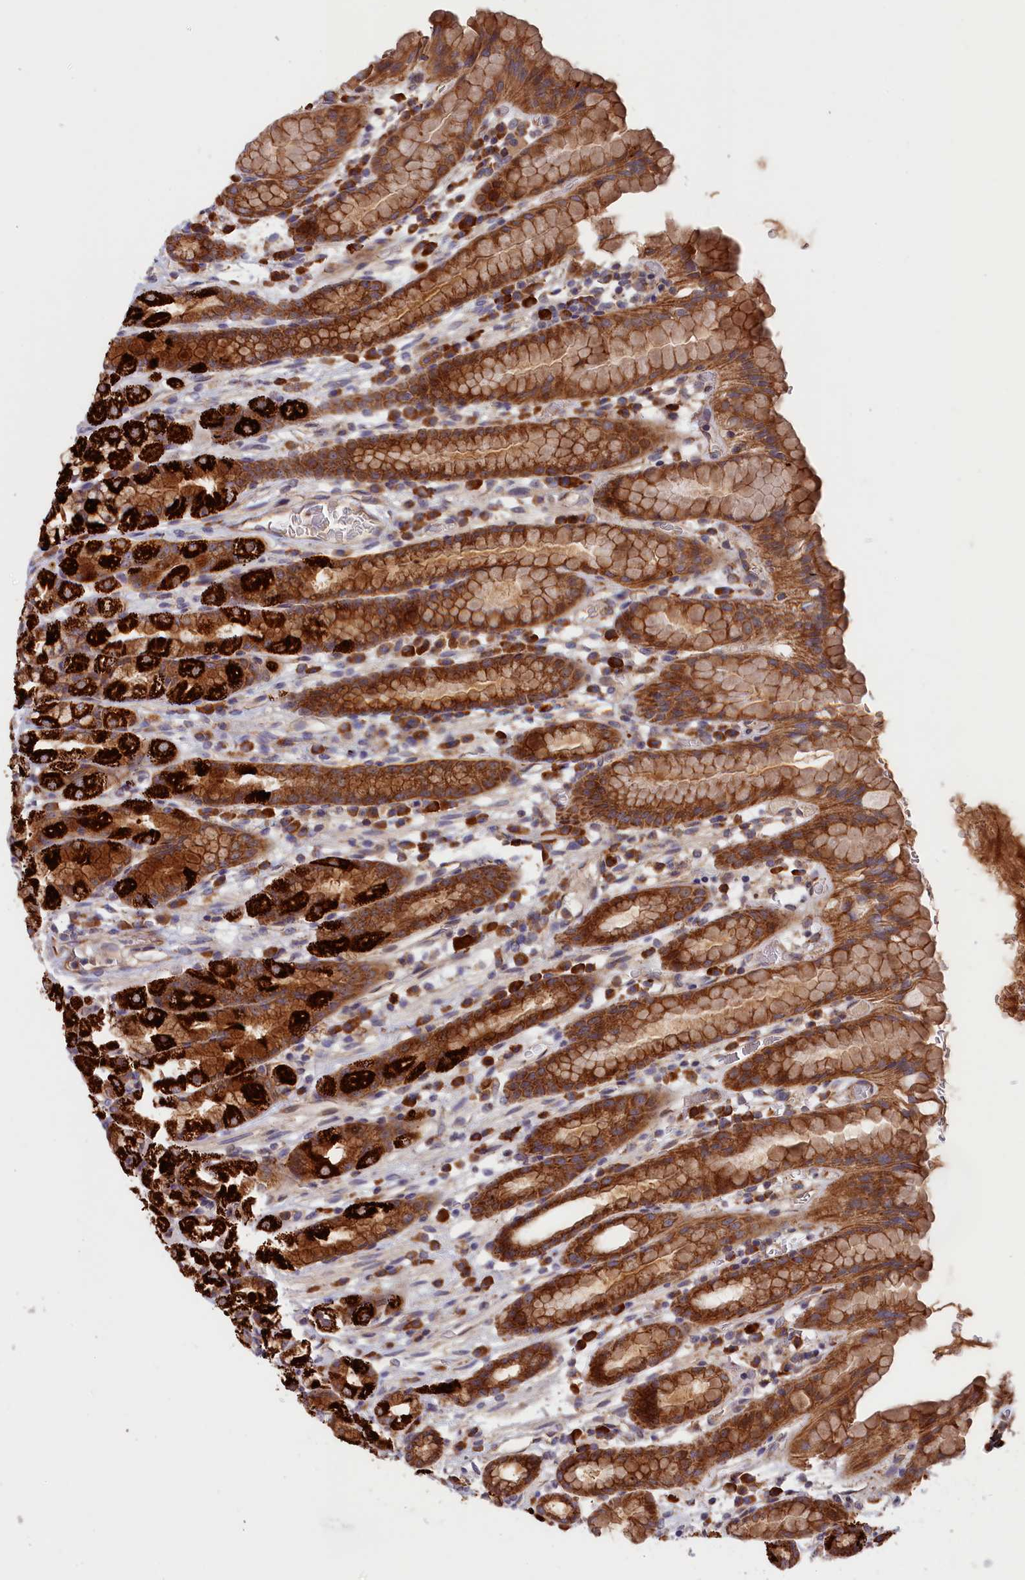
{"staining": {"intensity": "strong", "quantity": ">75%", "location": "cytoplasmic/membranous"}, "tissue": "stomach", "cell_type": "Glandular cells", "image_type": "normal", "snomed": [{"axis": "morphology", "description": "Normal tissue, NOS"}, {"axis": "topography", "description": "Stomach, upper"}, {"axis": "topography", "description": "Stomach, lower"}, {"axis": "topography", "description": "Small intestine"}], "caption": "Benign stomach was stained to show a protein in brown. There is high levels of strong cytoplasmic/membranous staining in about >75% of glandular cells. (DAB (3,3'-diaminobenzidine) IHC, brown staining for protein, blue staining for nuclei).", "gene": "CEP44", "patient": {"sex": "male", "age": 68}}